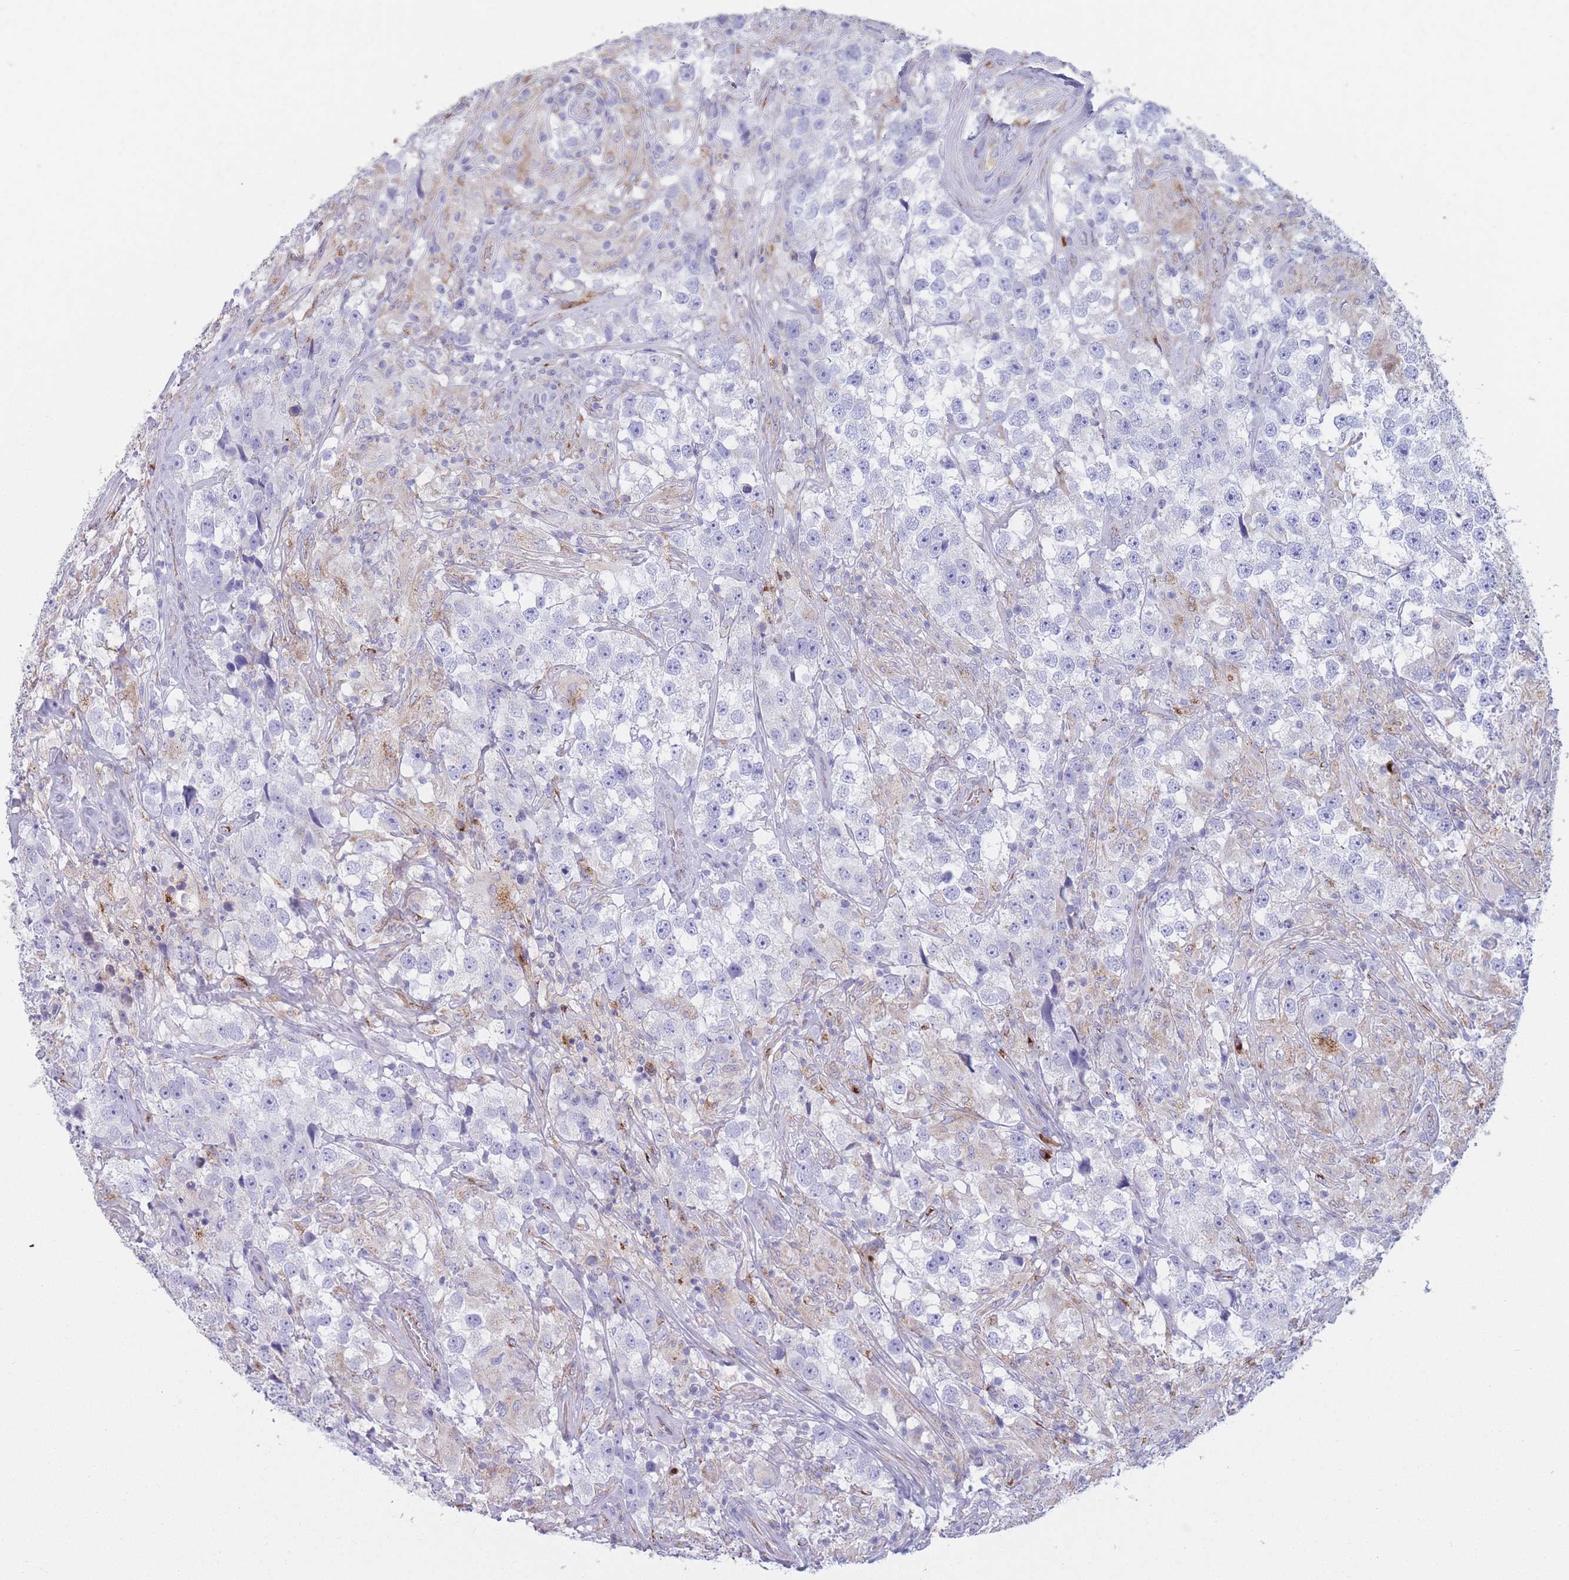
{"staining": {"intensity": "negative", "quantity": "none", "location": "none"}, "tissue": "testis cancer", "cell_type": "Tumor cells", "image_type": "cancer", "snomed": [{"axis": "morphology", "description": "Seminoma, NOS"}, {"axis": "topography", "description": "Testis"}], "caption": "A micrograph of seminoma (testis) stained for a protein demonstrates no brown staining in tumor cells.", "gene": "MRPL30", "patient": {"sex": "male", "age": 46}}